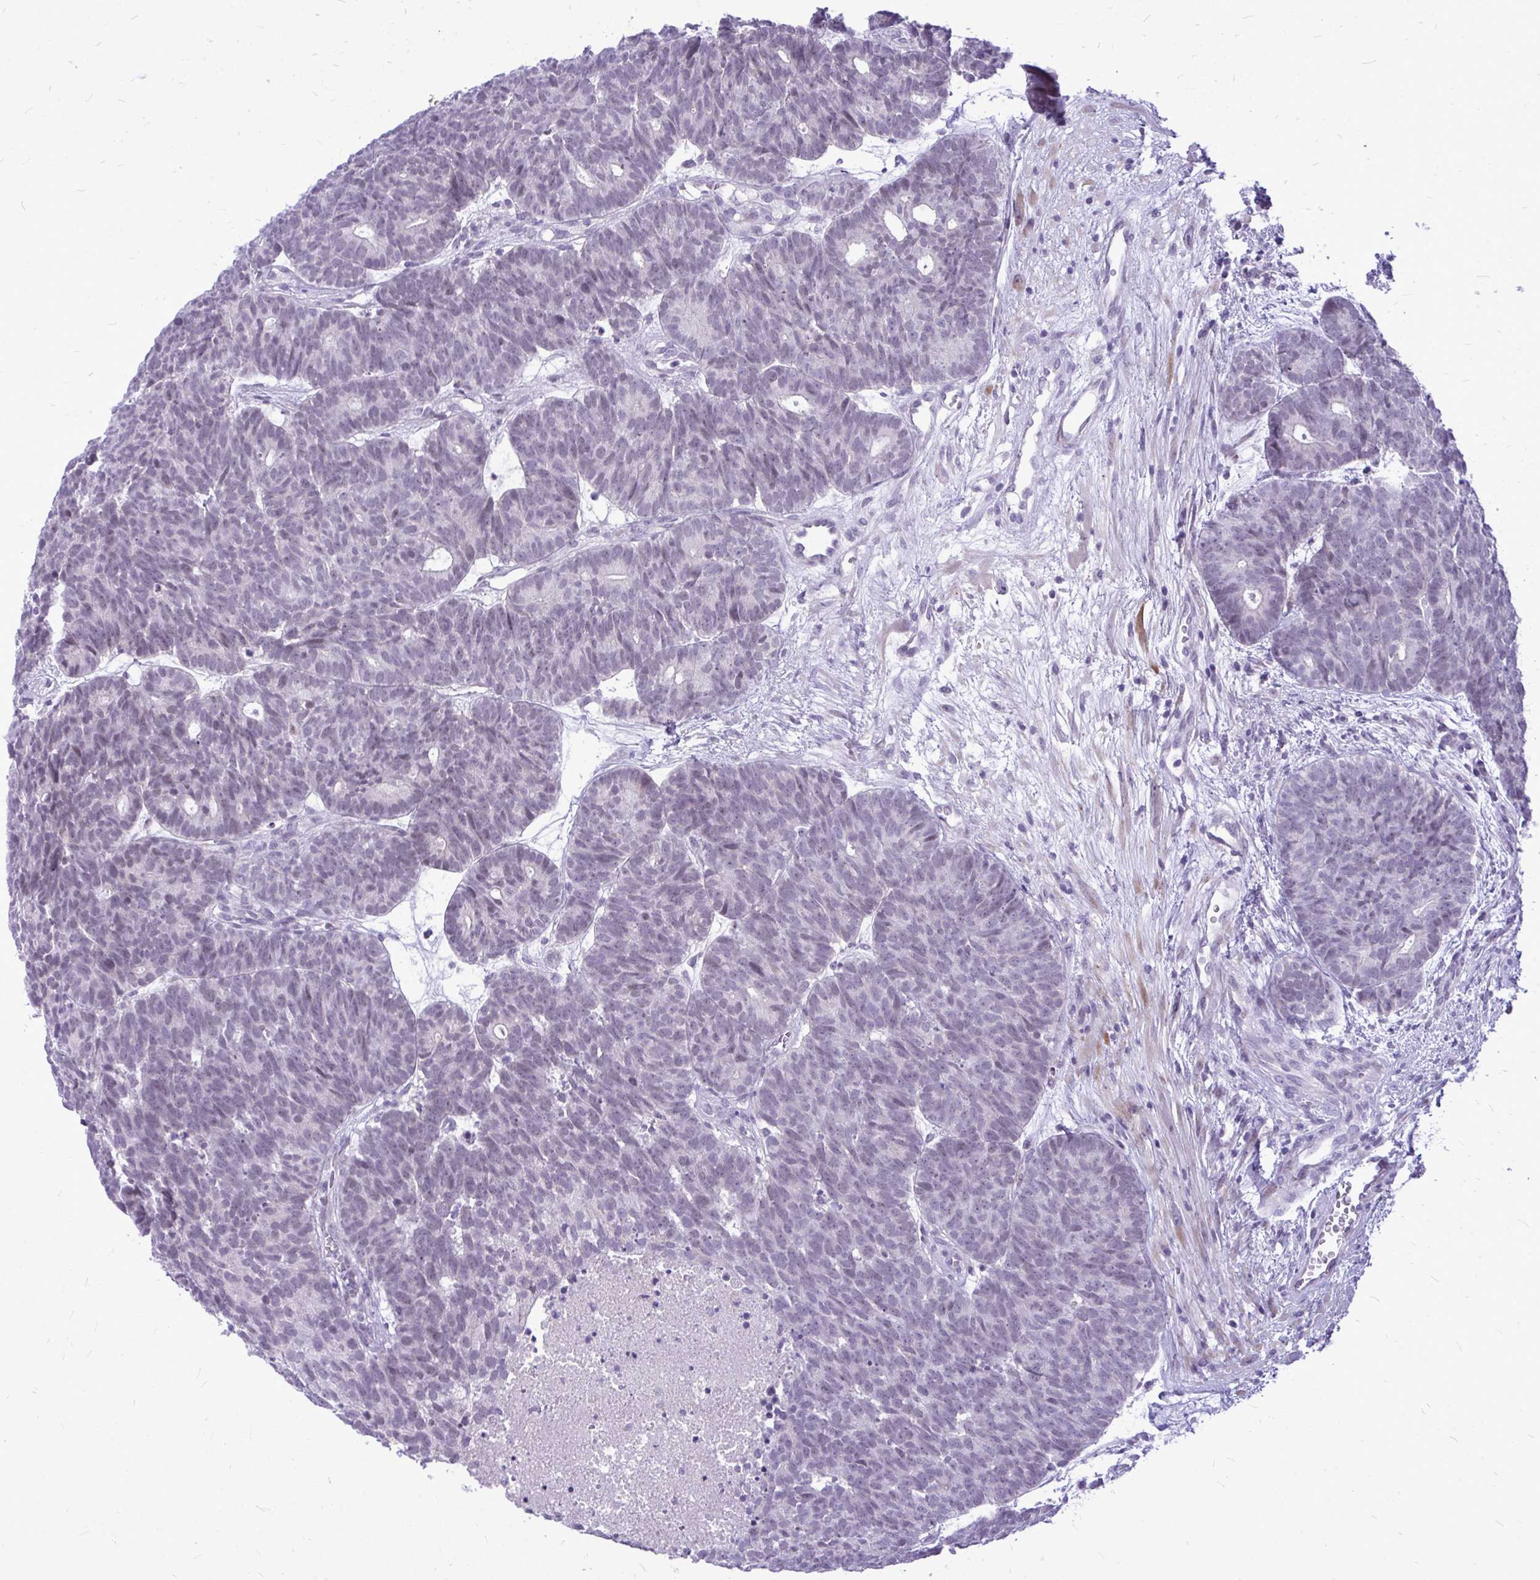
{"staining": {"intensity": "negative", "quantity": "none", "location": "none"}, "tissue": "head and neck cancer", "cell_type": "Tumor cells", "image_type": "cancer", "snomed": [{"axis": "morphology", "description": "Adenocarcinoma, NOS"}, {"axis": "topography", "description": "Head-Neck"}], "caption": "The micrograph reveals no staining of tumor cells in adenocarcinoma (head and neck). (DAB immunohistochemistry with hematoxylin counter stain).", "gene": "ZSCAN25", "patient": {"sex": "female", "age": 81}}